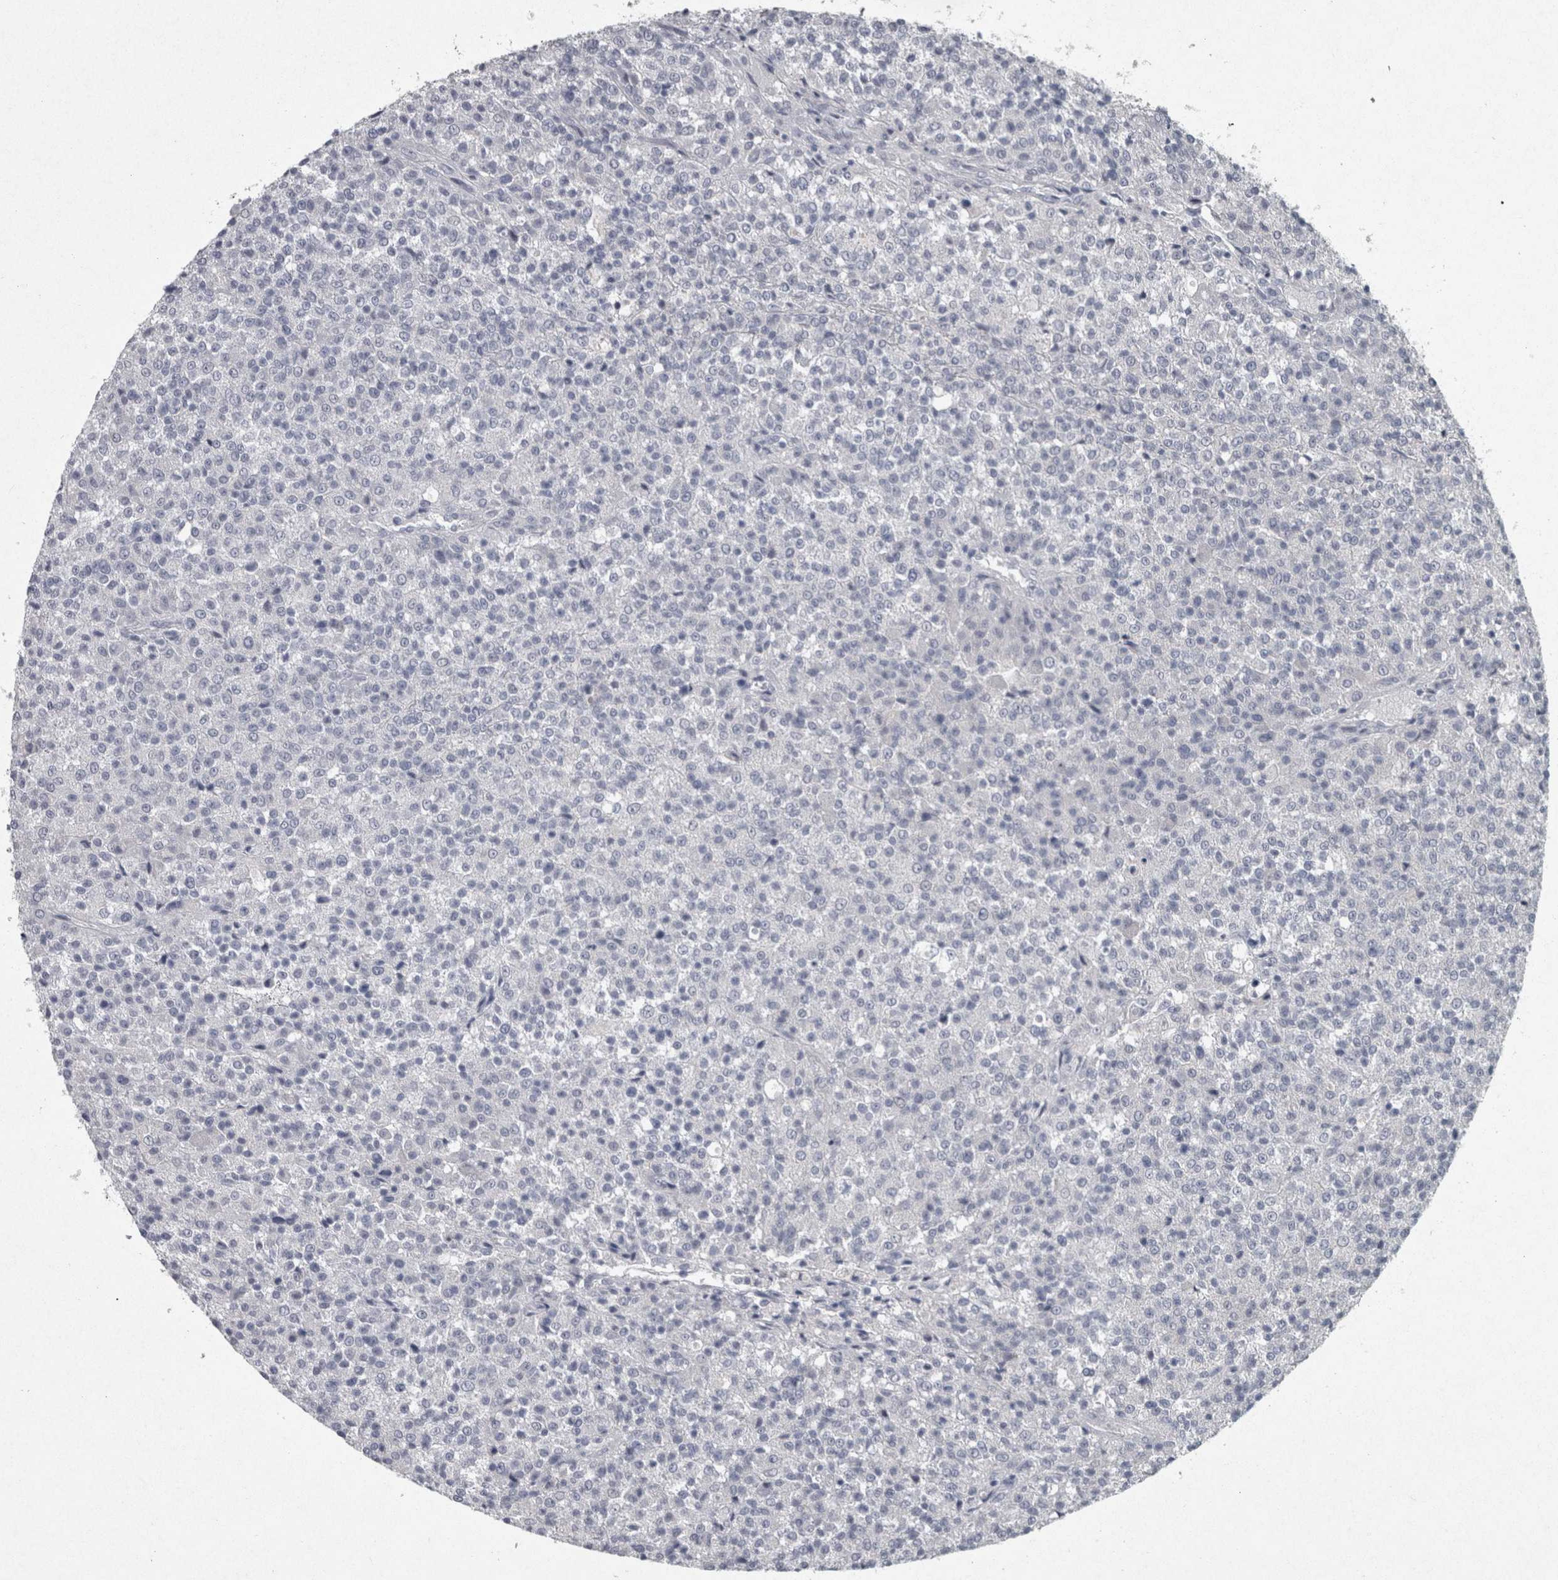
{"staining": {"intensity": "negative", "quantity": "none", "location": "none"}, "tissue": "testis cancer", "cell_type": "Tumor cells", "image_type": "cancer", "snomed": [{"axis": "morphology", "description": "Seminoma, NOS"}, {"axis": "topography", "description": "Testis"}], "caption": "Tumor cells are negative for protein expression in human testis cancer.", "gene": "PDX1", "patient": {"sex": "male", "age": 59}}